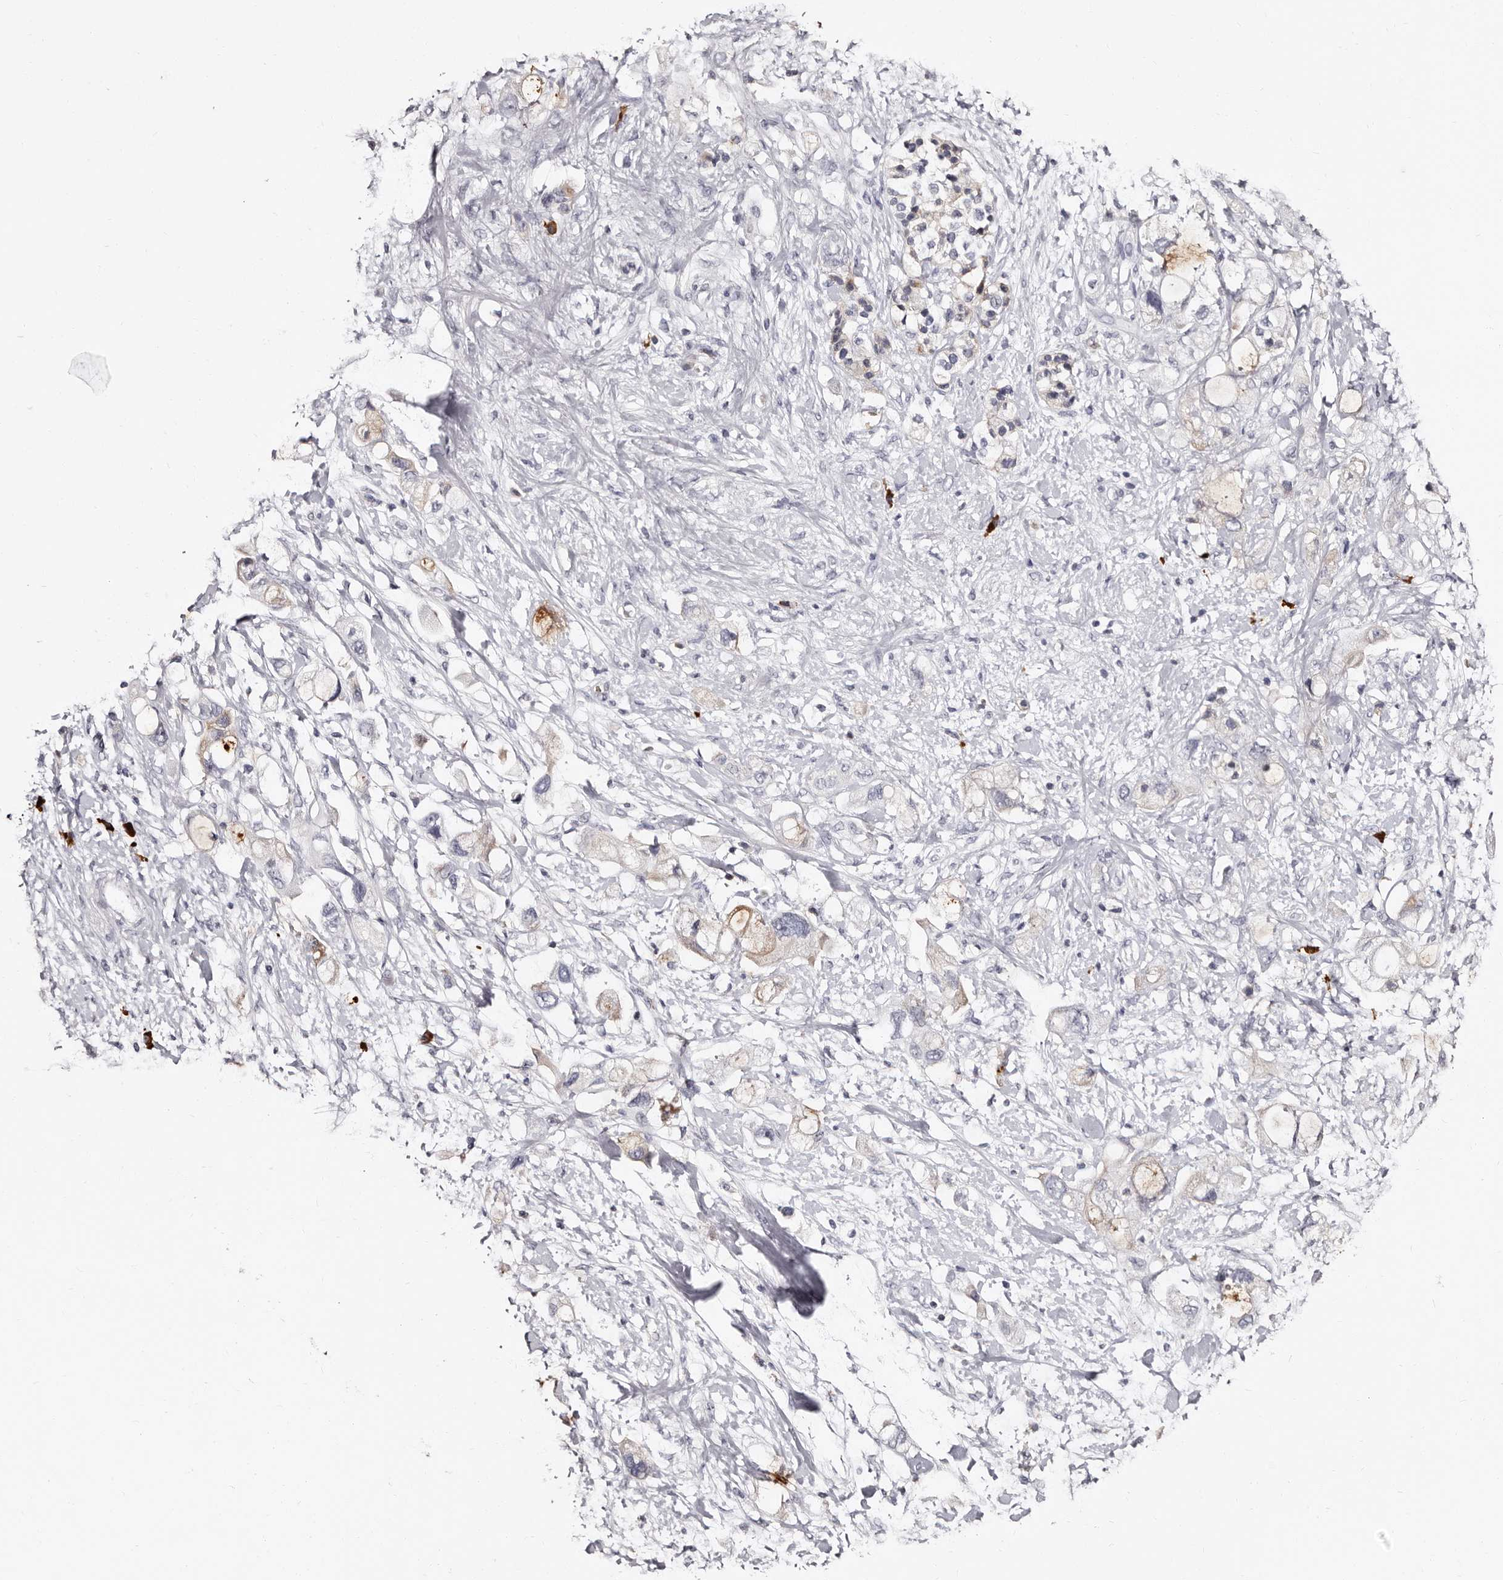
{"staining": {"intensity": "negative", "quantity": "none", "location": "none"}, "tissue": "pancreatic cancer", "cell_type": "Tumor cells", "image_type": "cancer", "snomed": [{"axis": "morphology", "description": "Adenocarcinoma, NOS"}, {"axis": "topography", "description": "Pancreas"}], "caption": "Protein analysis of pancreatic adenocarcinoma demonstrates no significant expression in tumor cells.", "gene": "TBC1D22B", "patient": {"sex": "female", "age": 56}}